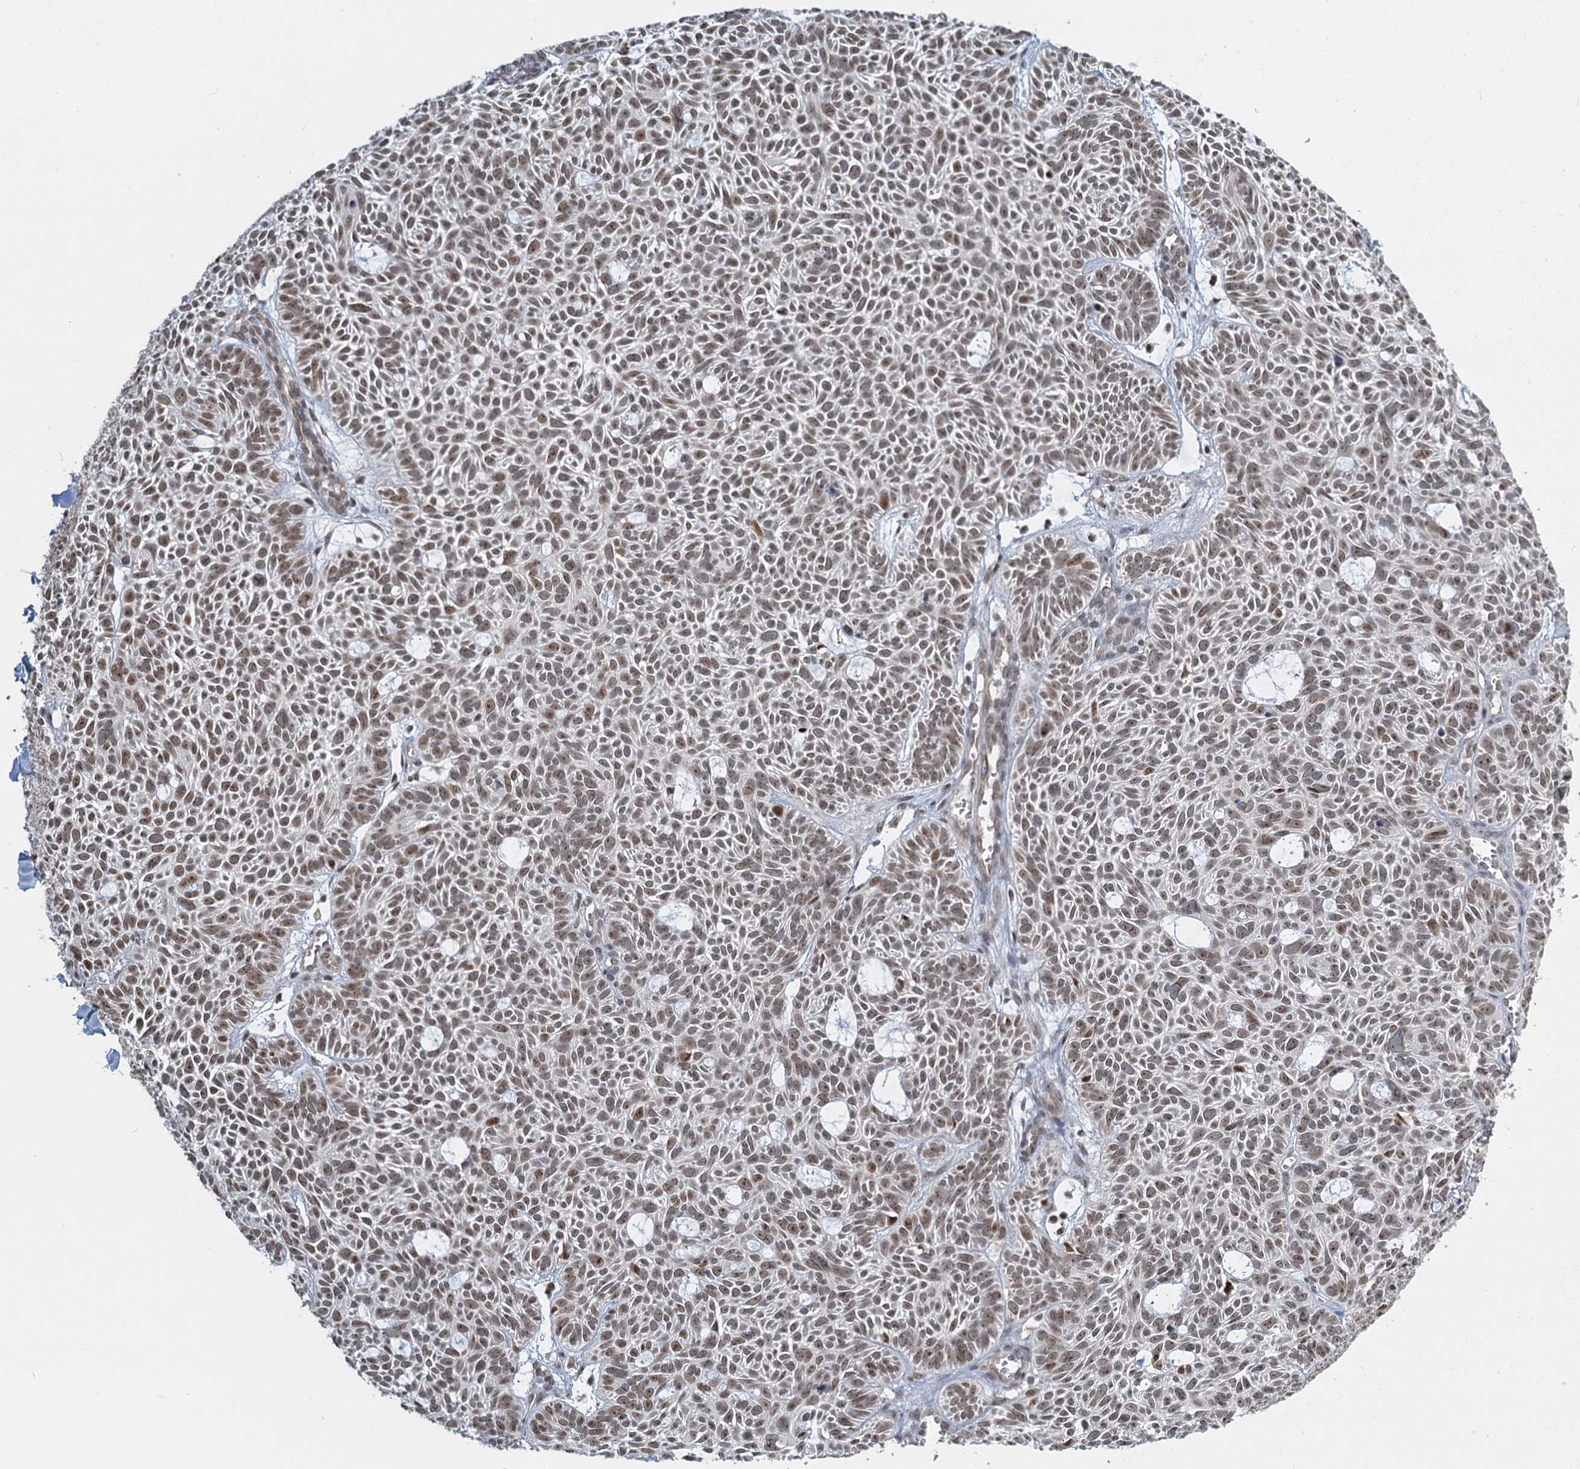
{"staining": {"intensity": "weak", "quantity": "25%-75%", "location": "nuclear"}, "tissue": "skin cancer", "cell_type": "Tumor cells", "image_type": "cancer", "snomed": [{"axis": "morphology", "description": "Basal cell carcinoma"}, {"axis": "topography", "description": "Skin"}], "caption": "About 25%-75% of tumor cells in human skin cancer reveal weak nuclear protein staining as visualized by brown immunohistochemical staining.", "gene": "TREX1", "patient": {"sex": "male", "age": 69}}